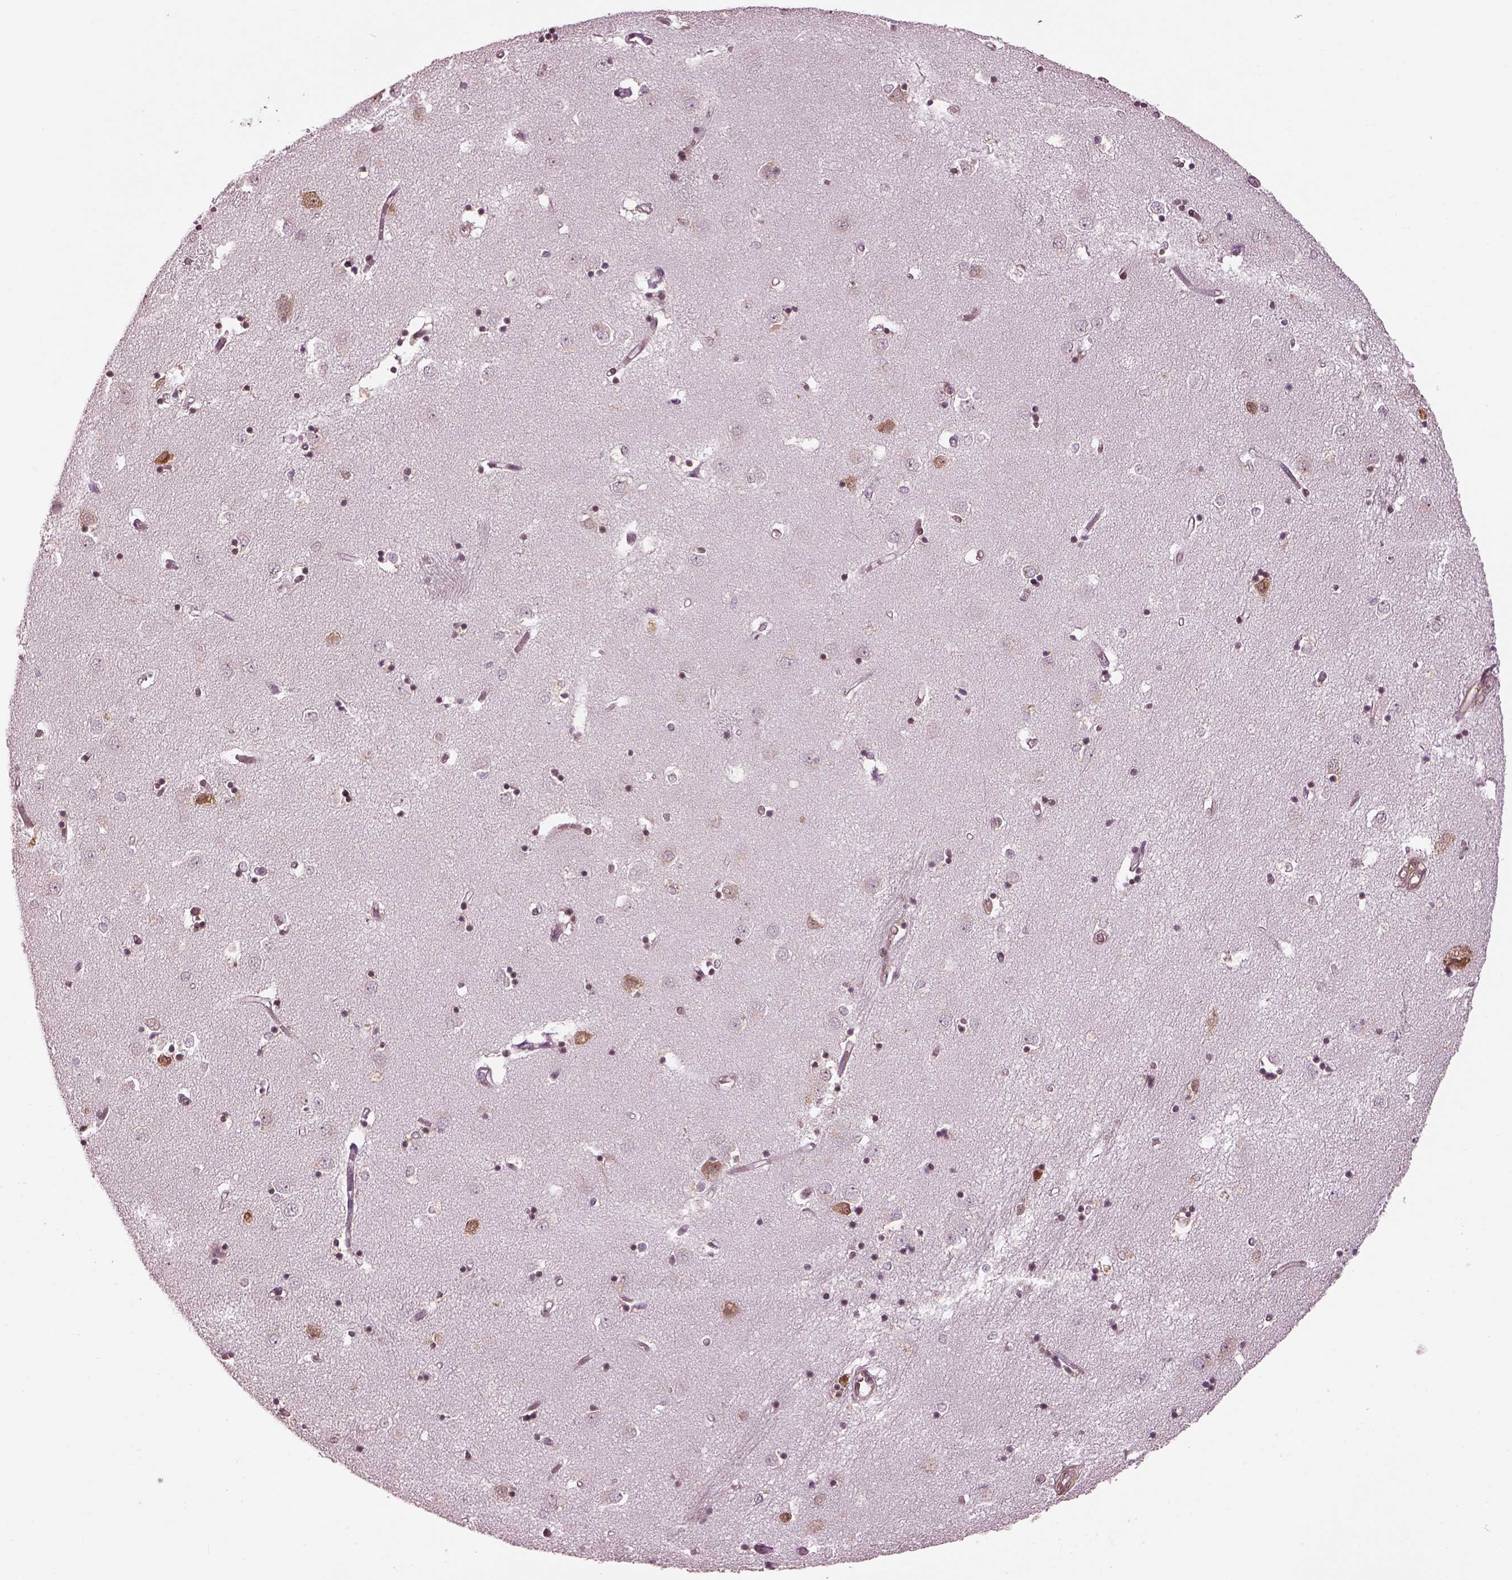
{"staining": {"intensity": "weak", "quantity": "<25%", "location": "cytoplasmic/membranous"}, "tissue": "caudate", "cell_type": "Glial cells", "image_type": "normal", "snomed": [{"axis": "morphology", "description": "Normal tissue, NOS"}, {"axis": "topography", "description": "Lateral ventricle wall"}], "caption": "Immunohistochemistry histopathology image of benign caudate: human caudate stained with DAB demonstrates no significant protein staining in glial cells.", "gene": "LSM14A", "patient": {"sex": "male", "age": 54}}